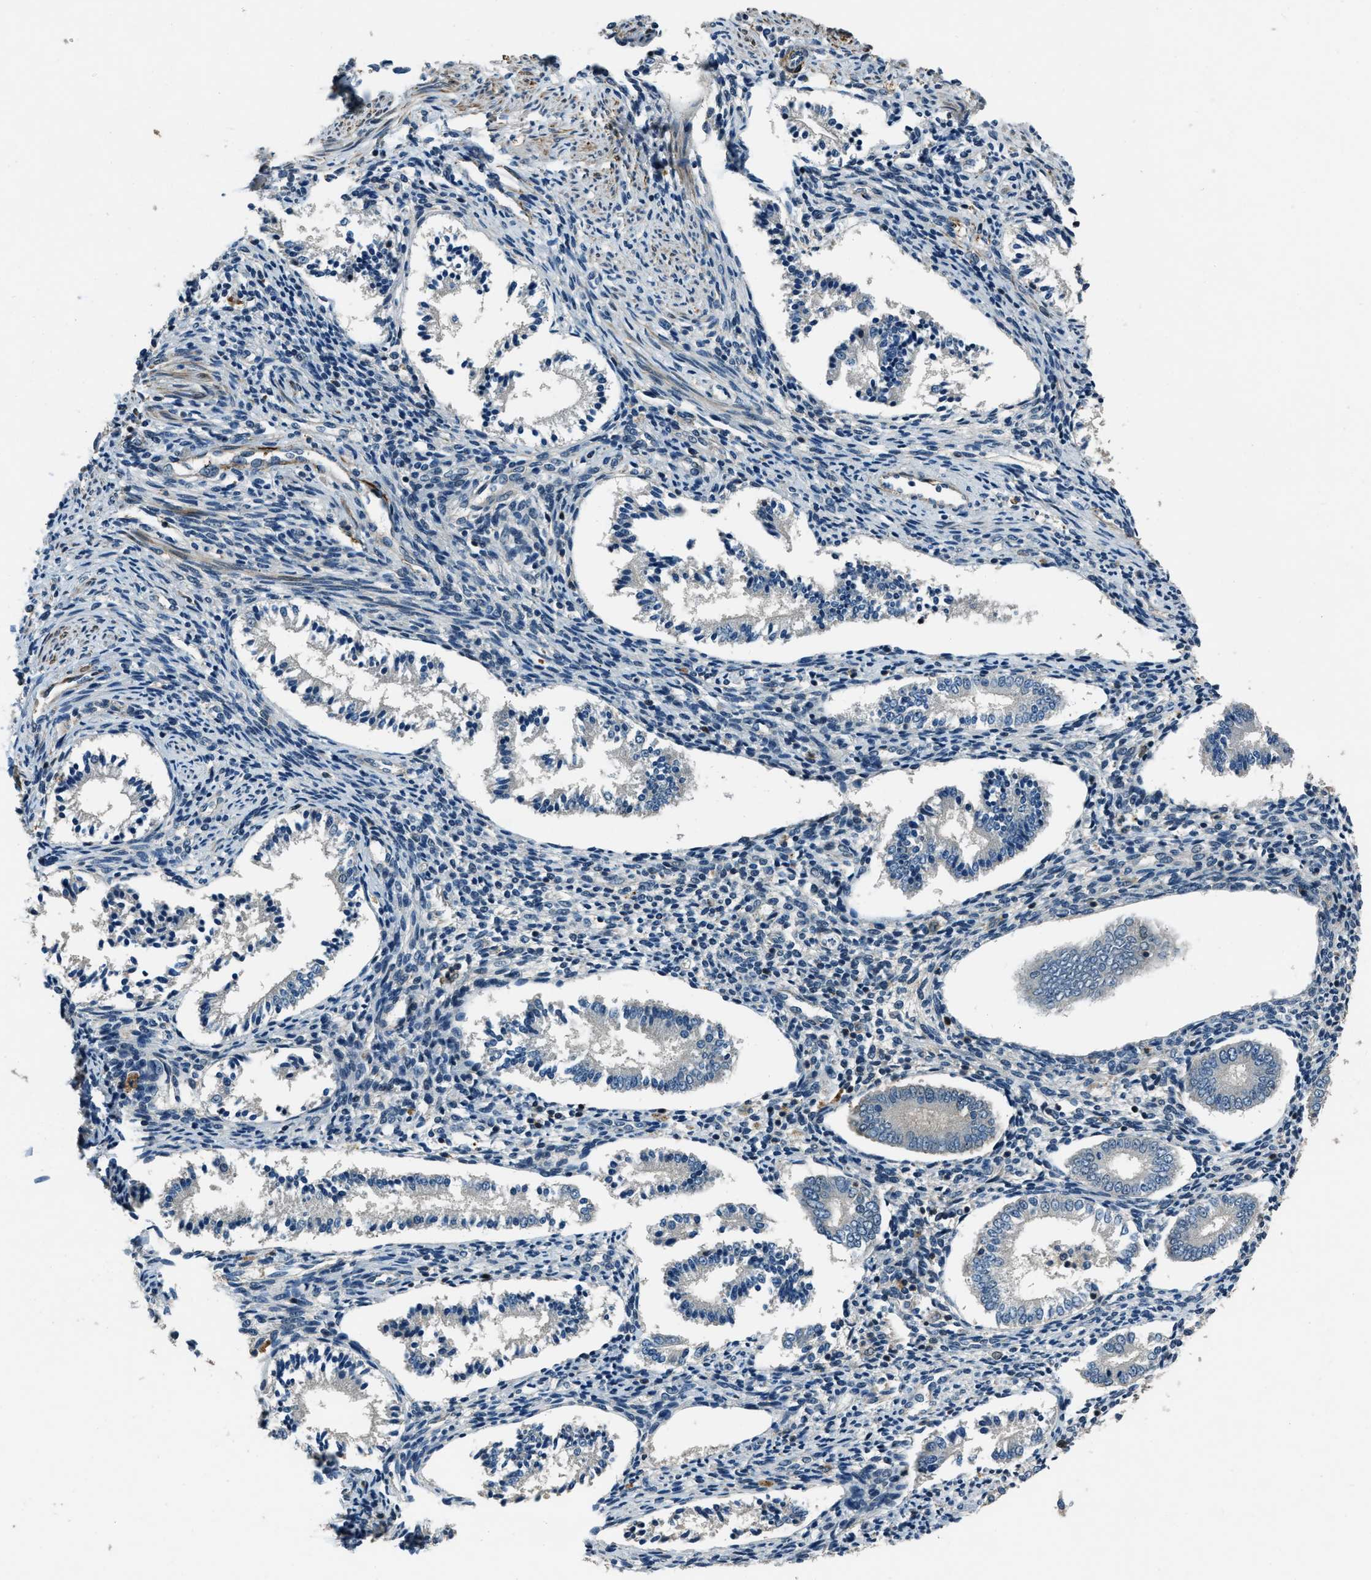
{"staining": {"intensity": "weak", "quantity": "25%-75%", "location": "cytoplasmic/membranous"}, "tissue": "endometrium", "cell_type": "Cells in endometrial stroma", "image_type": "normal", "snomed": [{"axis": "morphology", "description": "Normal tissue, NOS"}, {"axis": "topography", "description": "Endometrium"}], "caption": "This is a photomicrograph of immunohistochemistry (IHC) staining of benign endometrium, which shows weak staining in the cytoplasmic/membranous of cells in endometrial stroma.", "gene": "NUDCD3", "patient": {"sex": "female", "age": 42}}